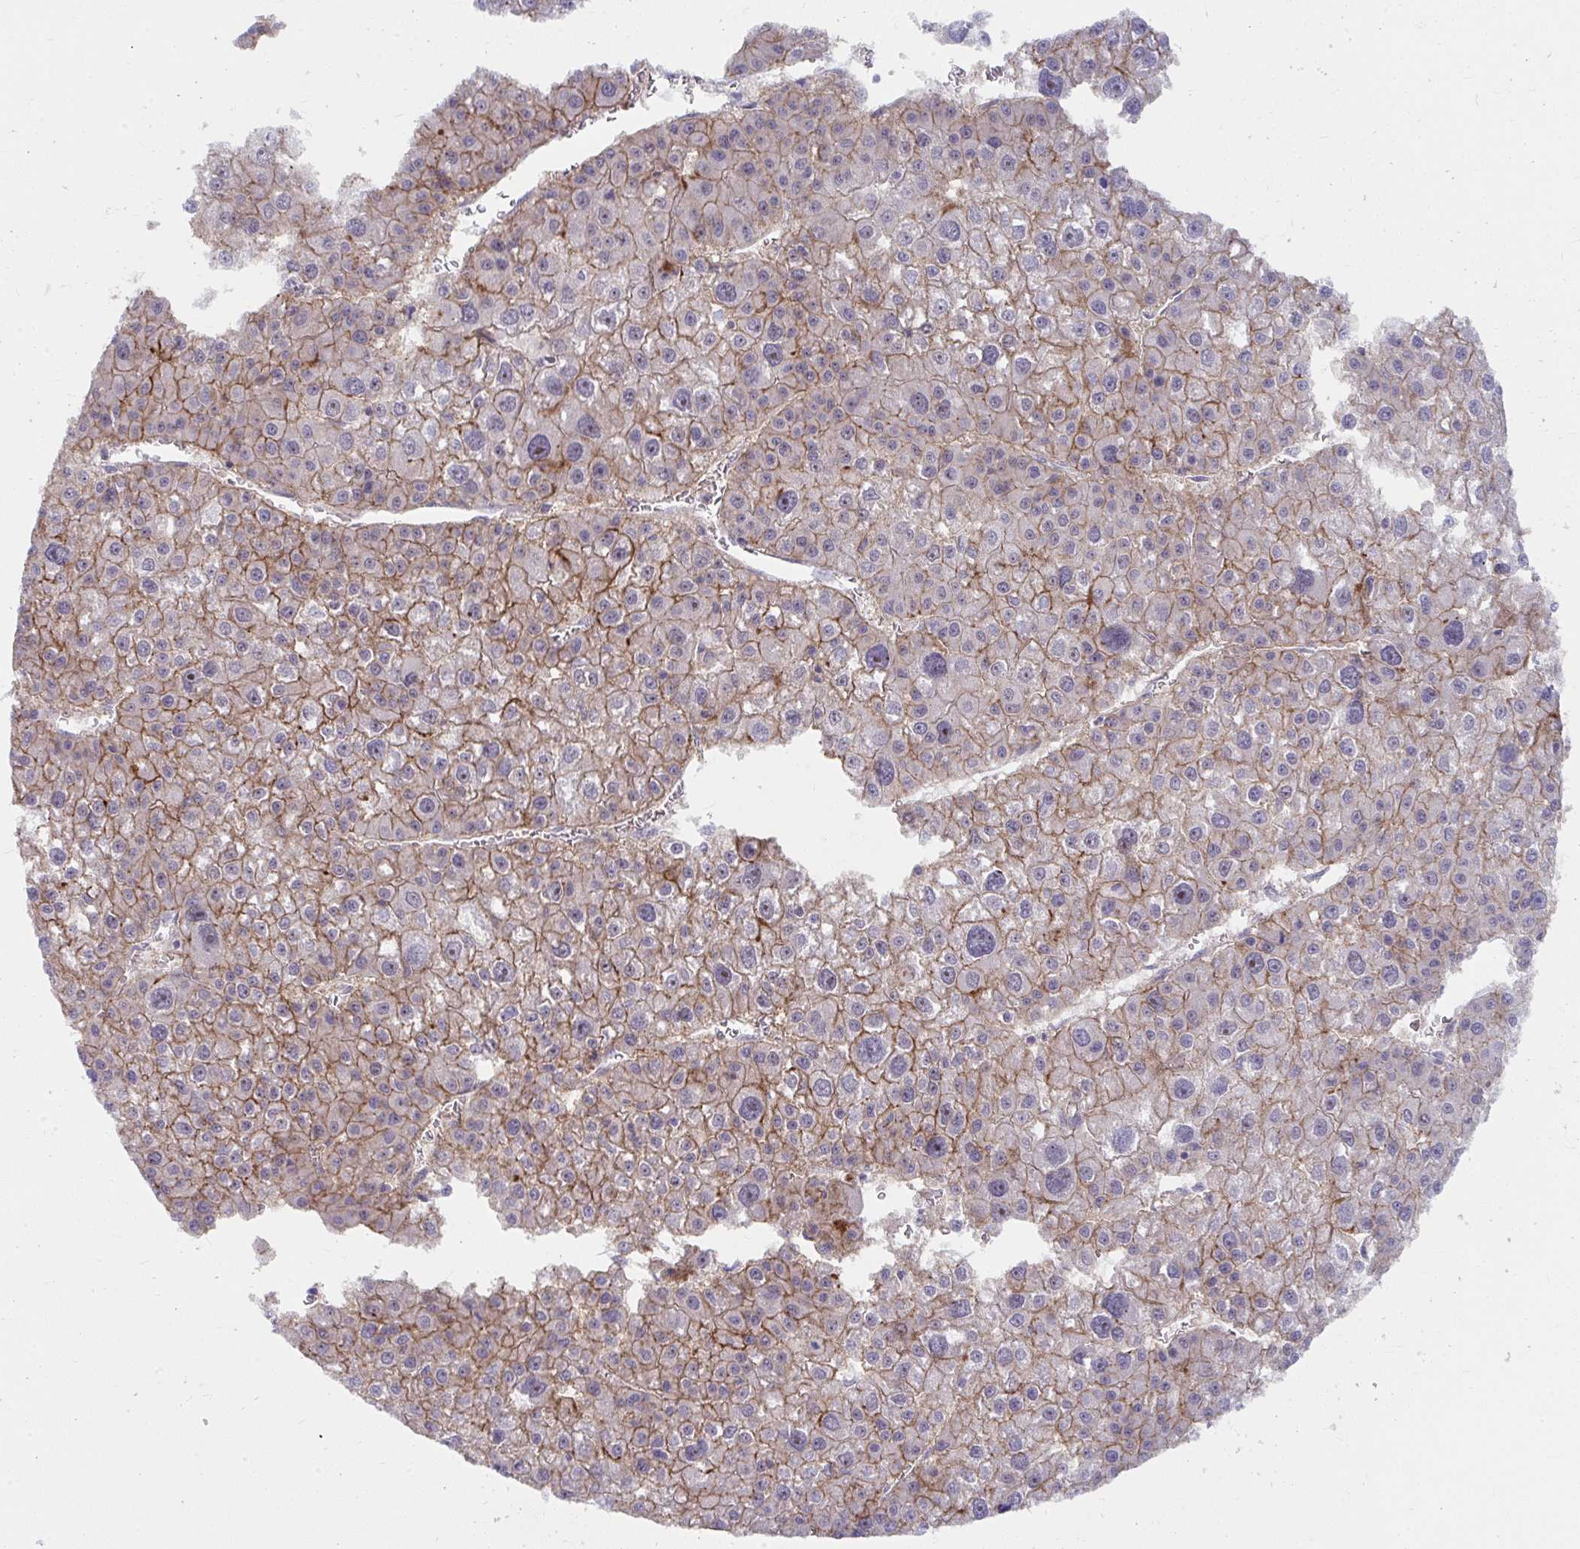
{"staining": {"intensity": "moderate", "quantity": "25%-75%", "location": "cytoplasmic/membranous"}, "tissue": "liver cancer", "cell_type": "Tumor cells", "image_type": "cancer", "snomed": [{"axis": "morphology", "description": "Carcinoma, Hepatocellular, NOS"}, {"axis": "topography", "description": "Liver"}], "caption": "Liver hepatocellular carcinoma was stained to show a protein in brown. There is medium levels of moderate cytoplasmic/membranous positivity in approximately 25%-75% of tumor cells.", "gene": "MUS81", "patient": {"sex": "male", "age": 73}}